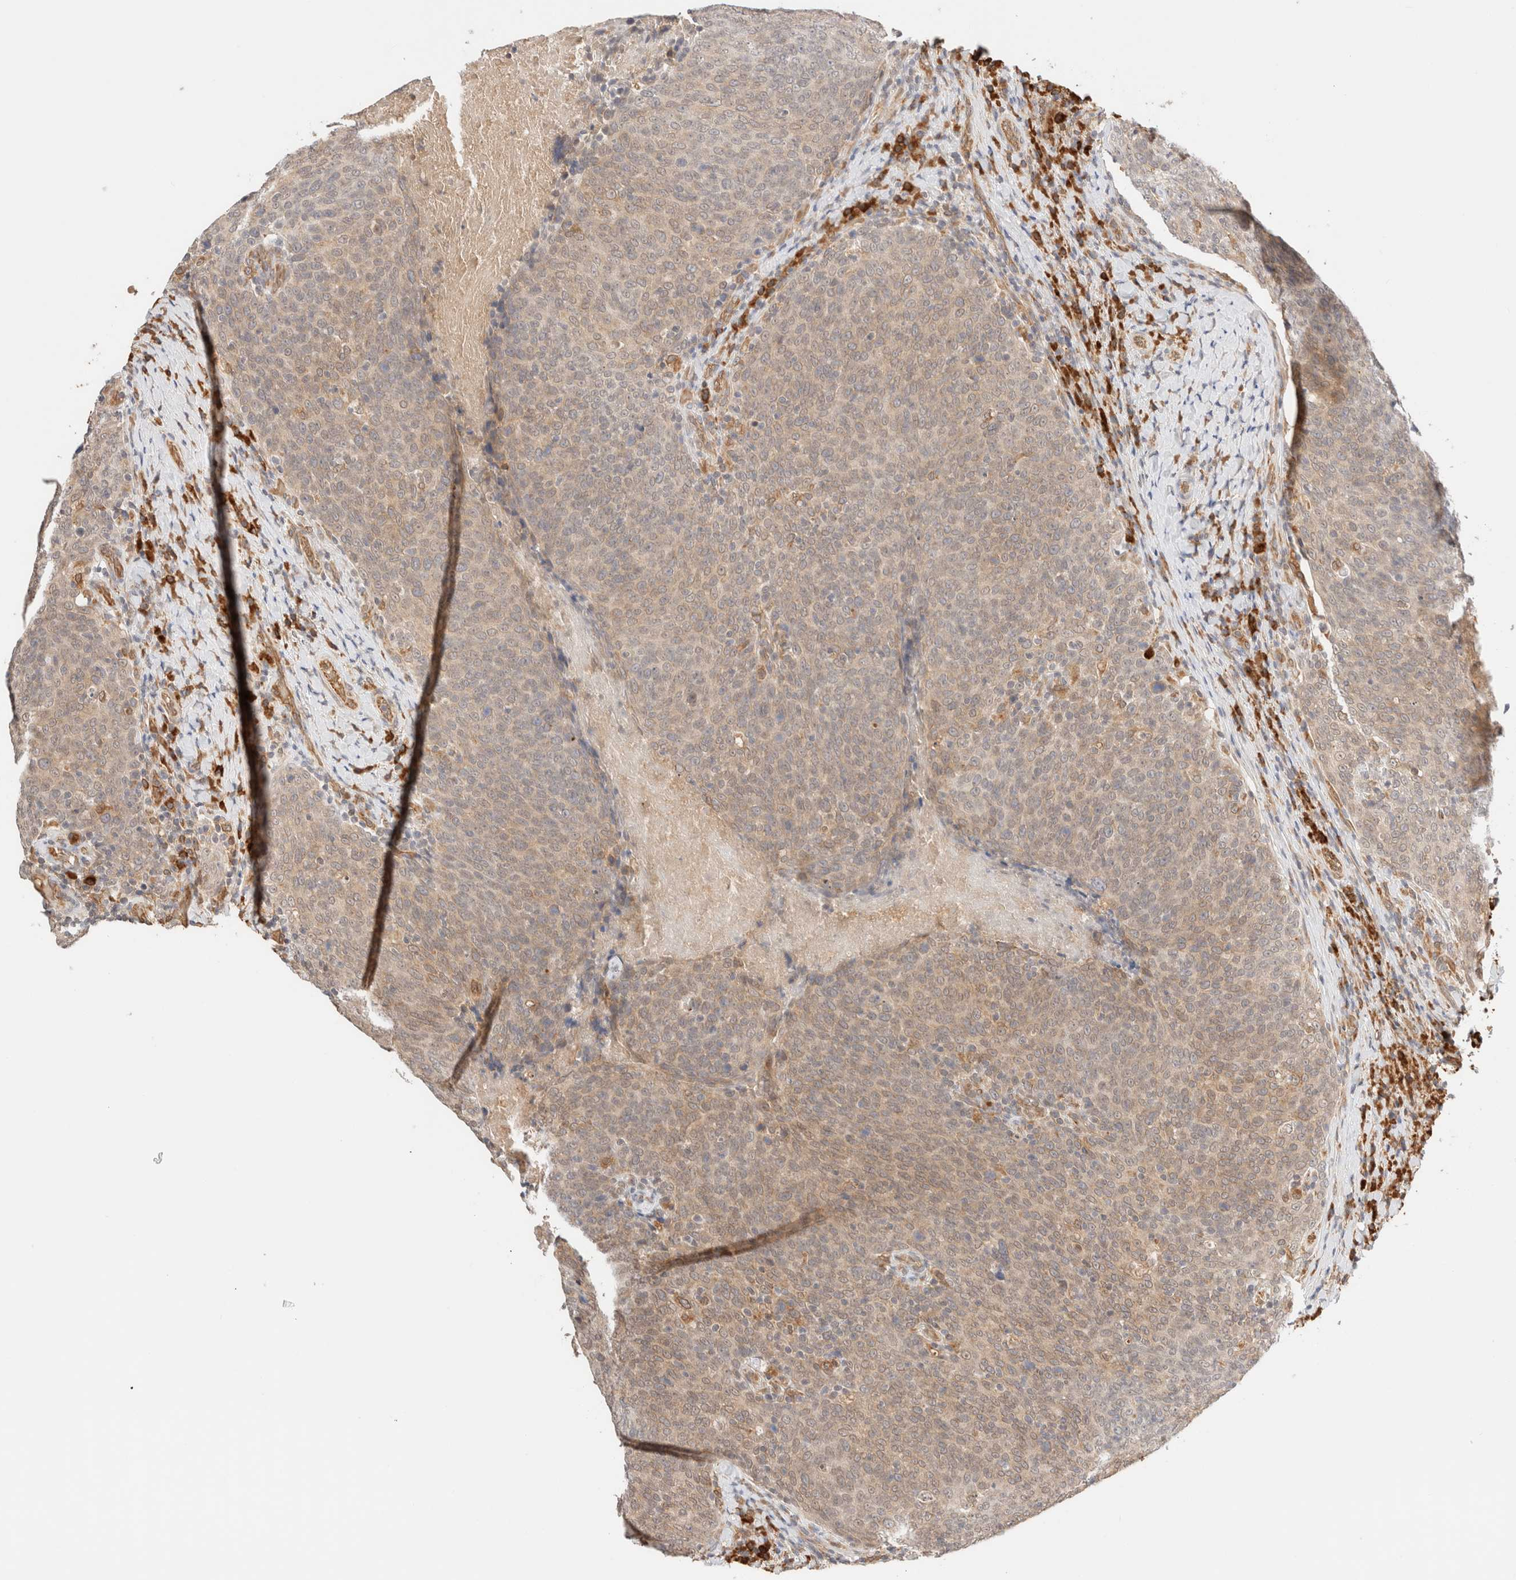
{"staining": {"intensity": "weak", "quantity": ">75%", "location": "cytoplasmic/membranous"}, "tissue": "head and neck cancer", "cell_type": "Tumor cells", "image_type": "cancer", "snomed": [{"axis": "morphology", "description": "Squamous cell carcinoma, NOS"}, {"axis": "morphology", "description": "Squamous cell carcinoma, metastatic, NOS"}, {"axis": "topography", "description": "Lymph node"}, {"axis": "topography", "description": "Head-Neck"}], "caption": "Immunohistochemical staining of head and neck cancer demonstrates low levels of weak cytoplasmic/membranous positivity in about >75% of tumor cells.", "gene": "SYVN1", "patient": {"sex": "male", "age": 62}}